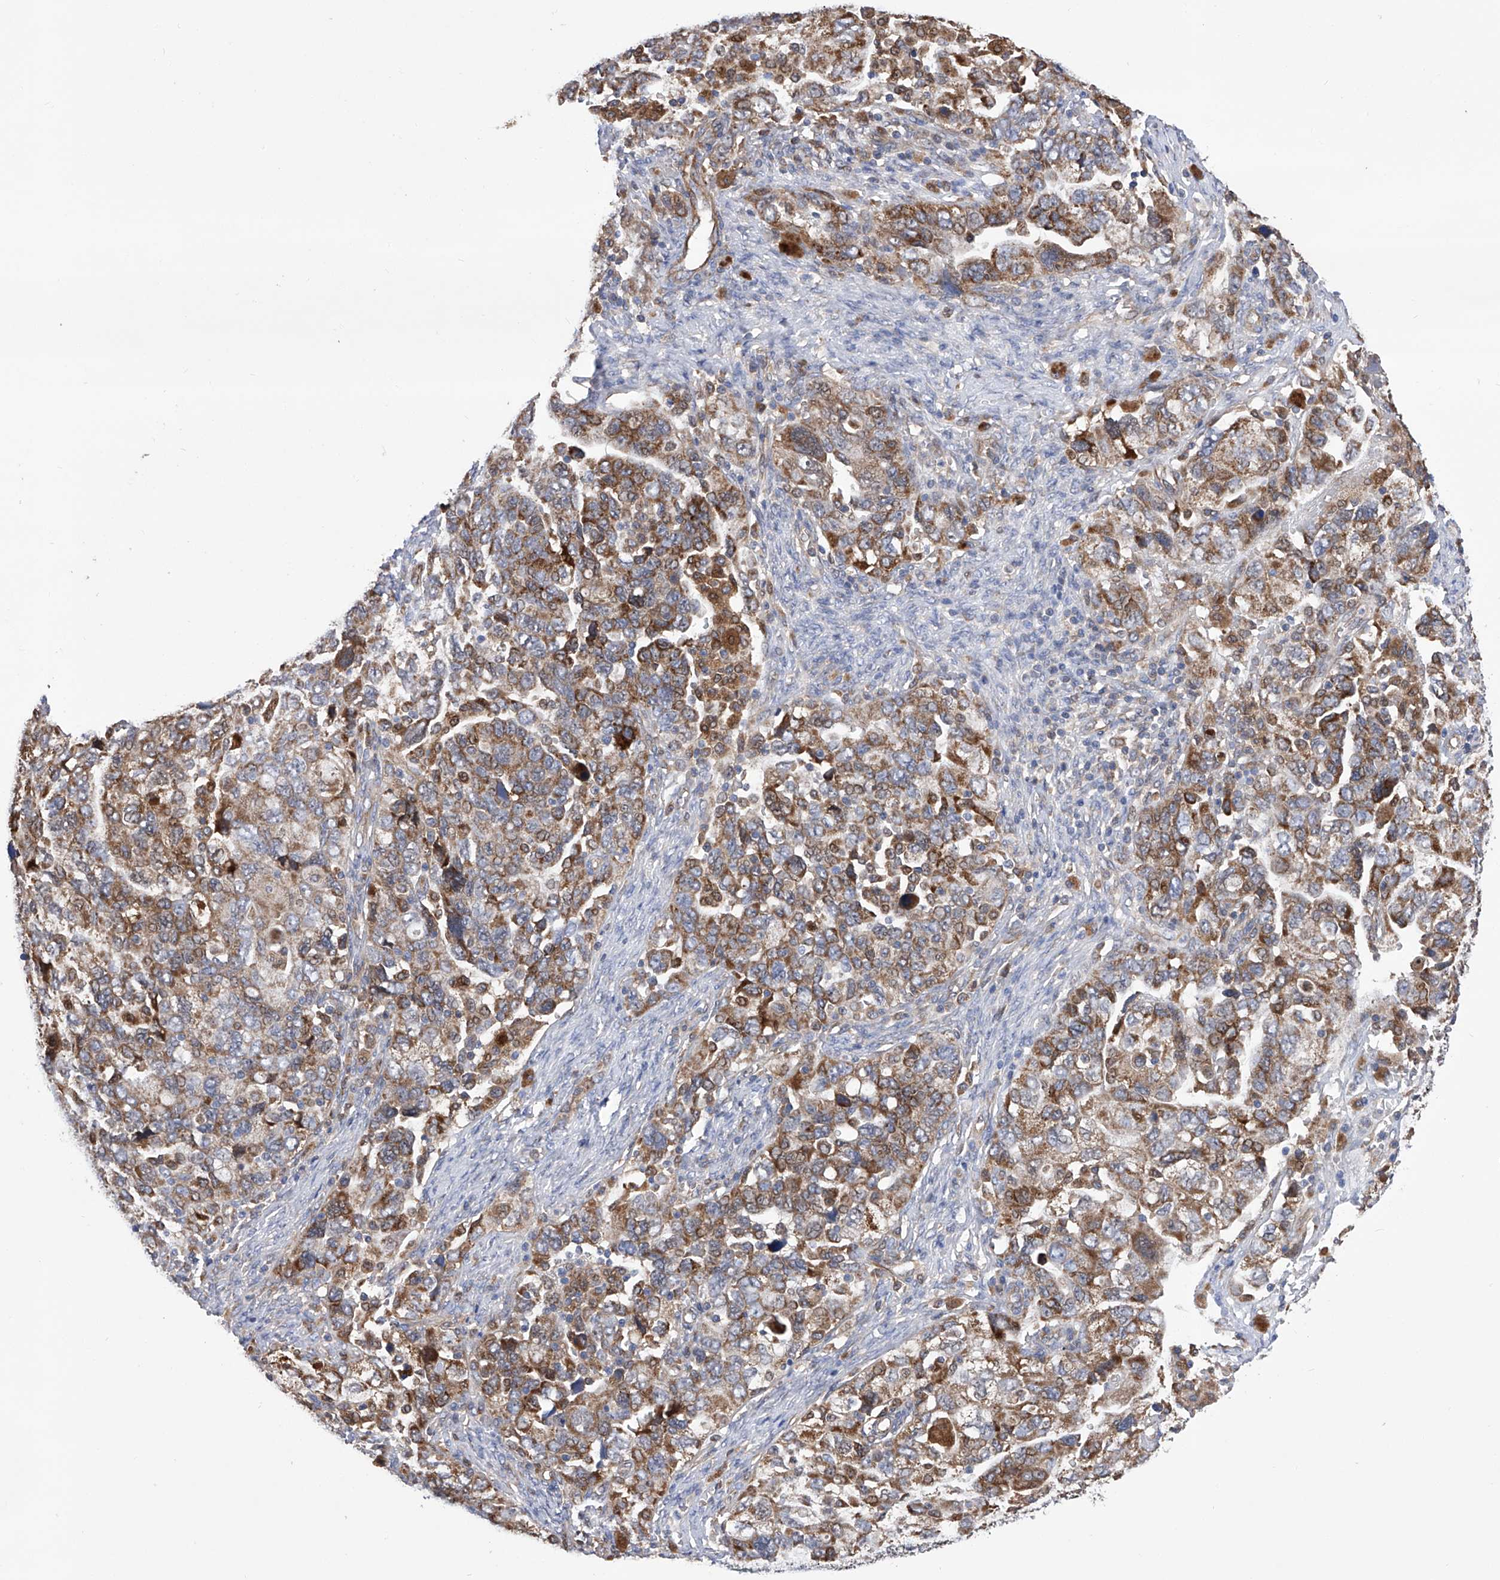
{"staining": {"intensity": "moderate", "quantity": ">75%", "location": "cytoplasmic/membranous"}, "tissue": "ovarian cancer", "cell_type": "Tumor cells", "image_type": "cancer", "snomed": [{"axis": "morphology", "description": "Carcinoma, NOS"}, {"axis": "morphology", "description": "Cystadenocarcinoma, serous, NOS"}, {"axis": "topography", "description": "Ovary"}], "caption": "Ovarian cancer stained with a brown dye displays moderate cytoplasmic/membranous positive staining in about >75% of tumor cells.", "gene": "SPATA20", "patient": {"sex": "female", "age": 69}}